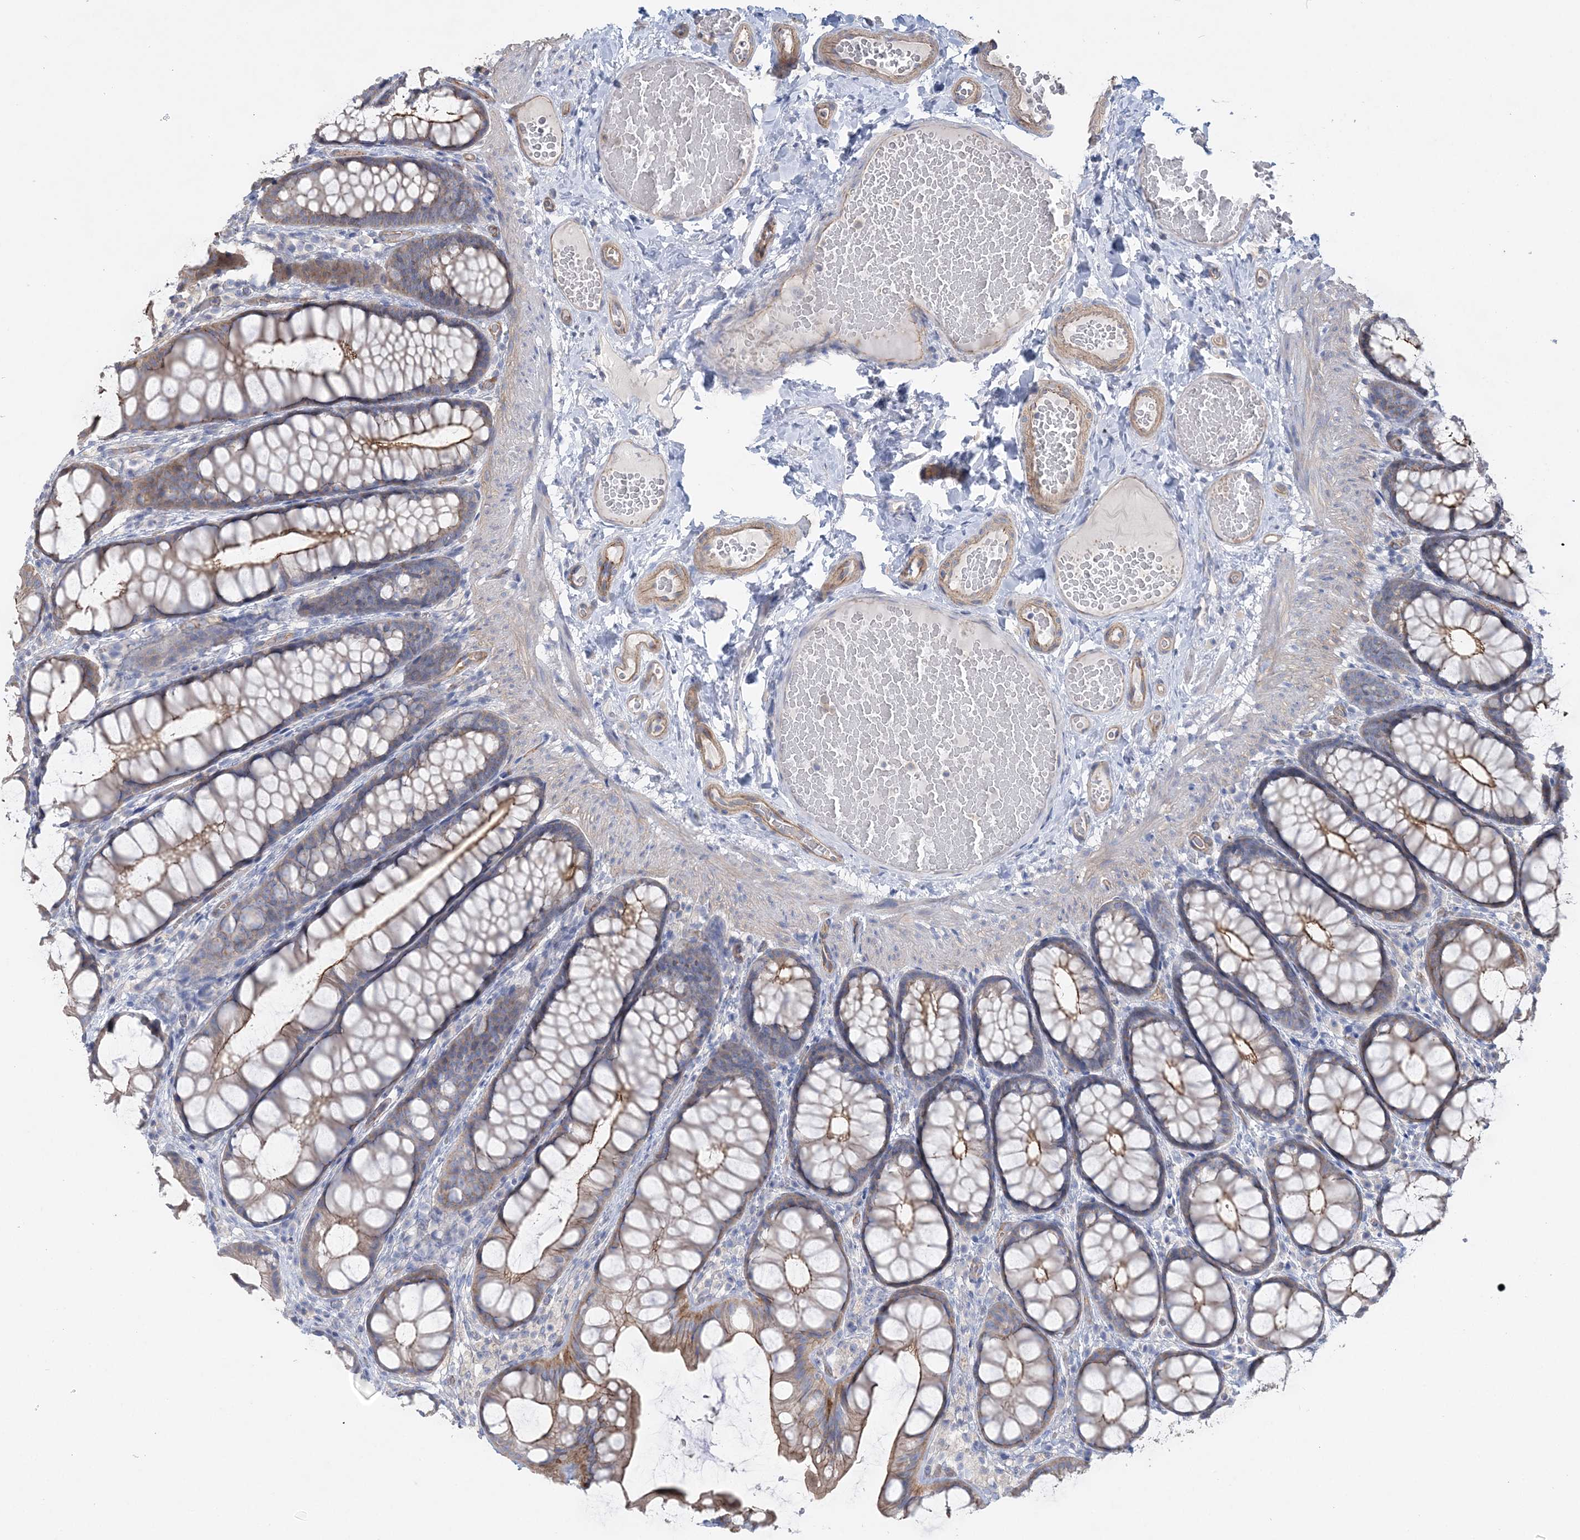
{"staining": {"intensity": "moderate", "quantity": "25%-75%", "location": "cytoplasmic/membranous"}, "tissue": "colon", "cell_type": "Endothelial cells", "image_type": "normal", "snomed": [{"axis": "morphology", "description": "Normal tissue, NOS"}, {"axis": "topography", "description": "Colon"}], "caption": "This photomicrograph exhibits immunohistochemistry (IHC) staining of unremarkable human colon, with medium moderate cytoplasmic/membranous positivity in approximately 25%-75% of endothelial cells.", "gene": "PIGC", "patient": {"sex": "male", "age": 47}}